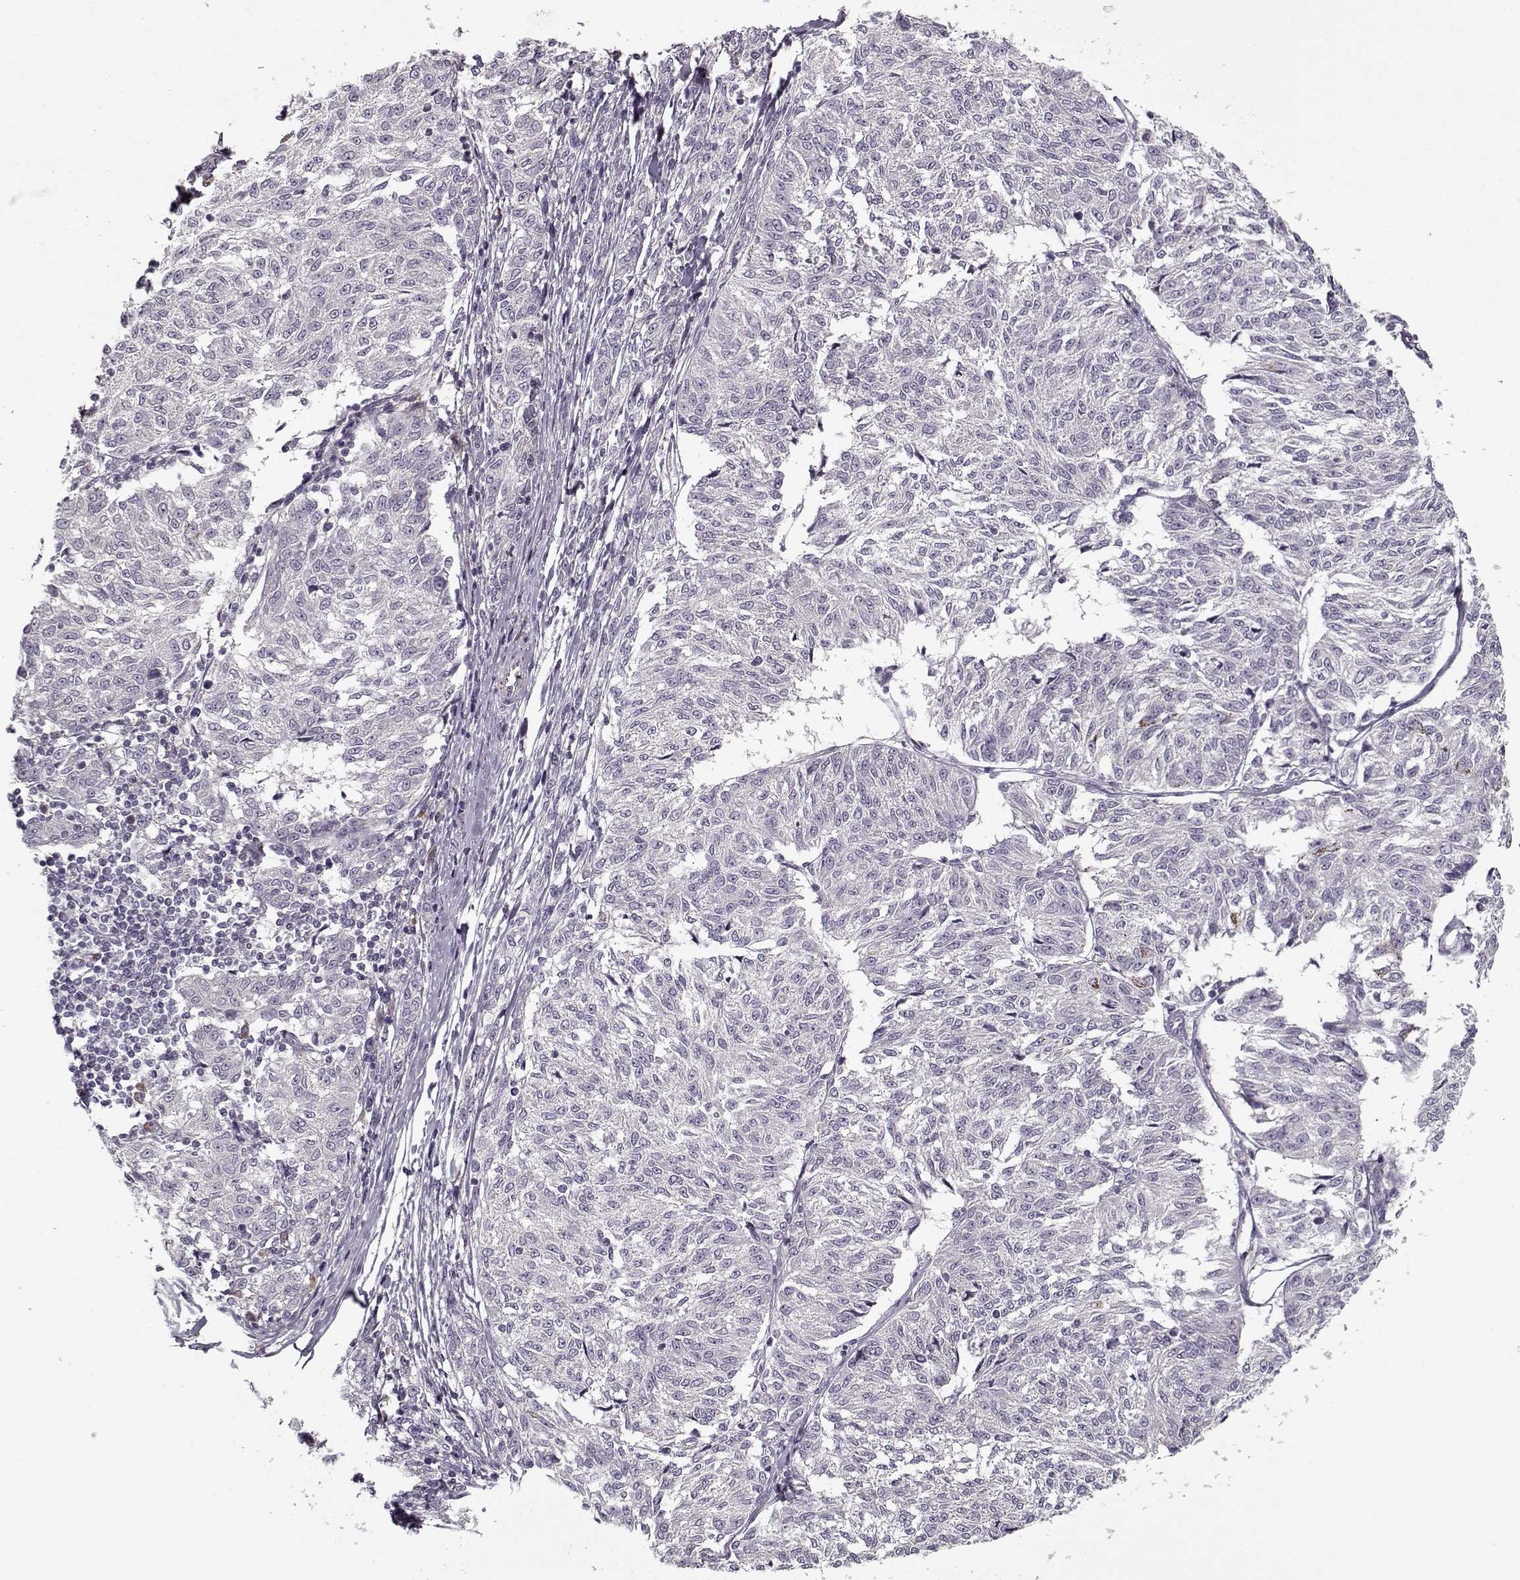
{"staining": {"intensity": "negative", "quantity": "none", "location": "none"}, "tissue": "melanoma", "cell_type": "Tumor cells", "image_type": "cancer", "snomed": [{"axis": "morphology", "description": "Malignant melanoma, NOS"}, {"axis": "topography", "description": "Skin"}], "caption": "This is a image of IHC staining of malignant melanoma, which shows no expression in tumor cells. The staining is performed using DAB (3,3'-diaminobenzidine) brown chromogen with nuclei counter-stained in using hematoxylin.", "gene": "UNC13D", "patient": {"sex": "female", "age": 72}}